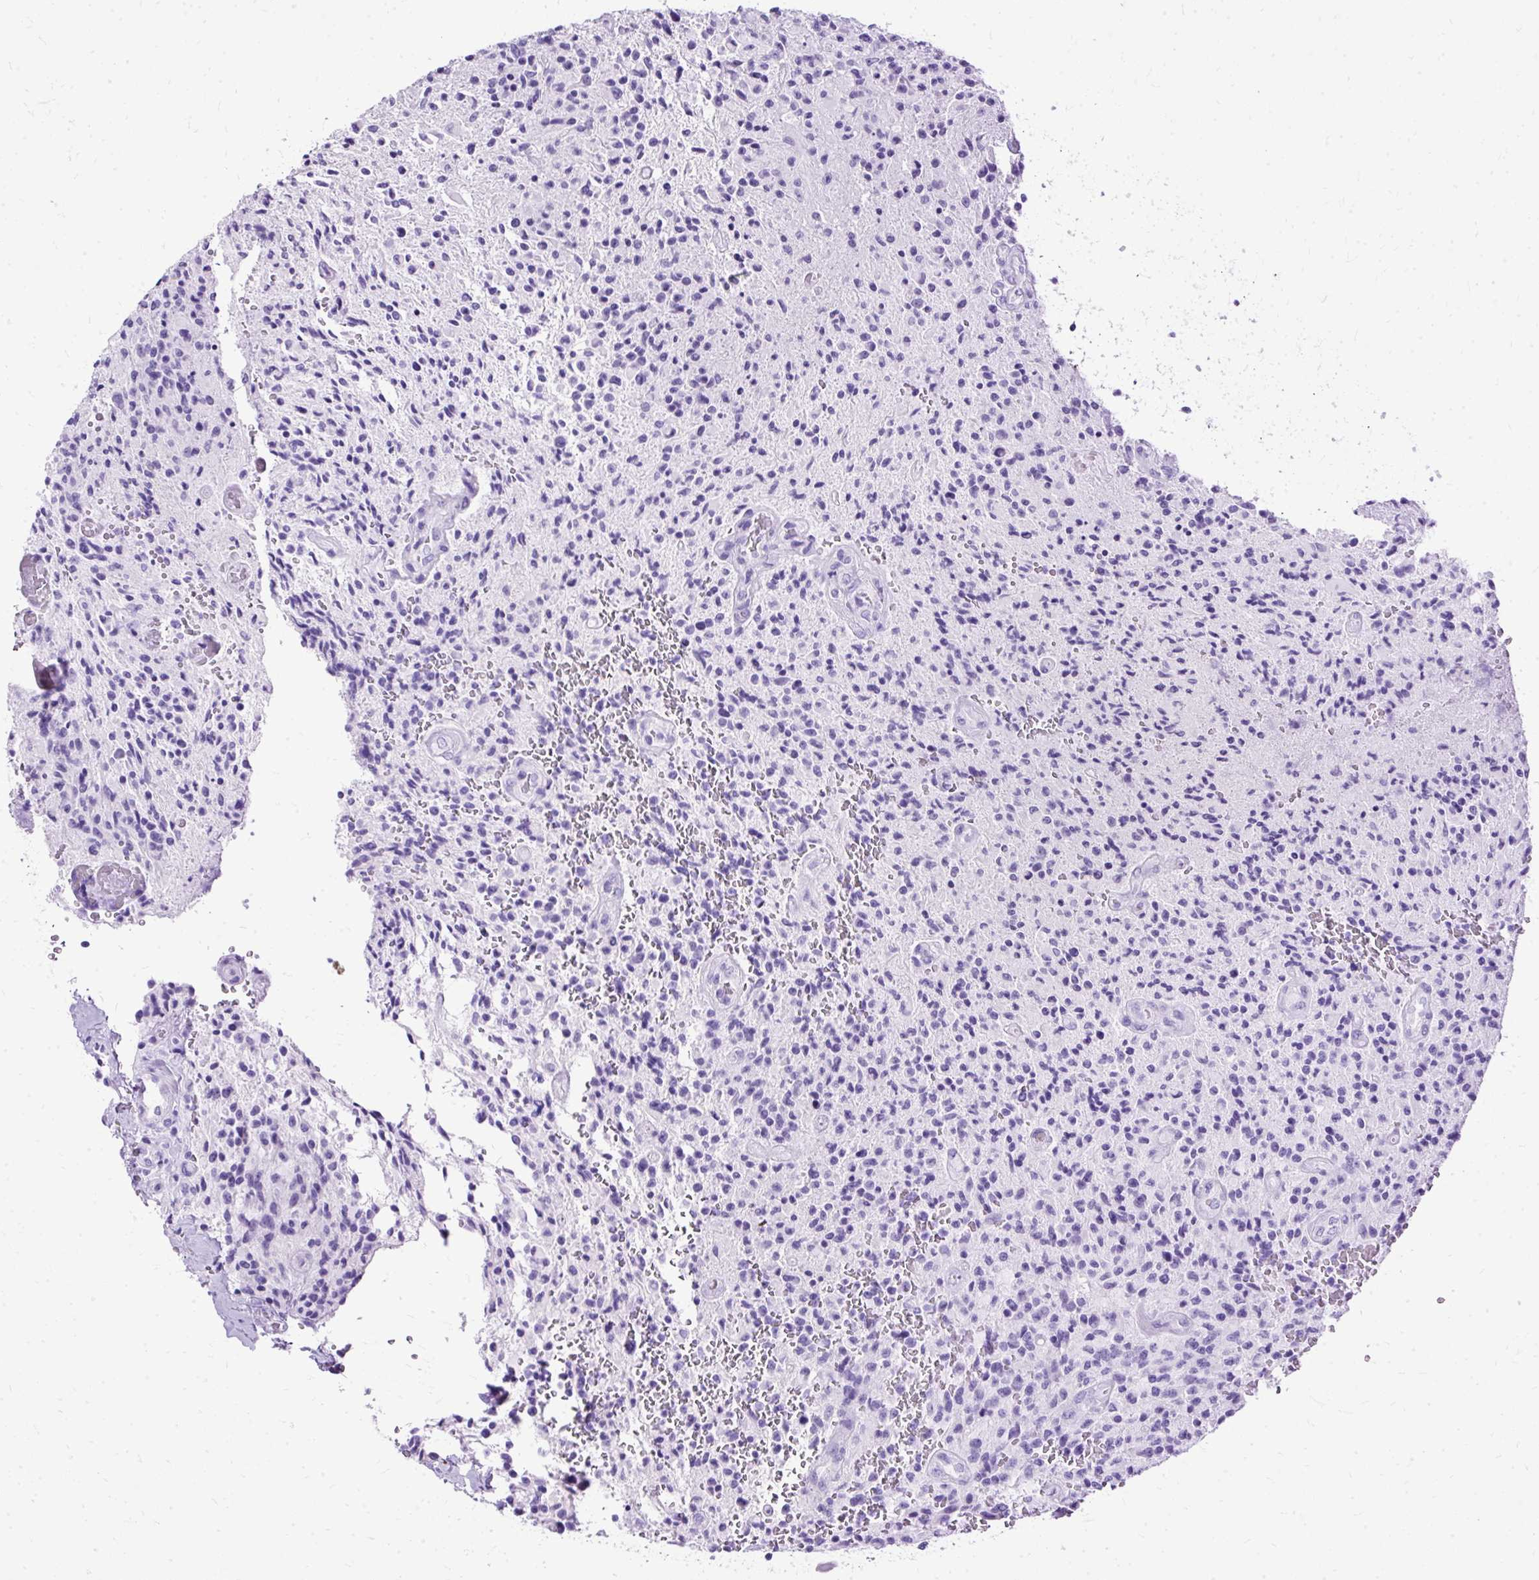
{"staining": {"intensity": "negative", "quantity": "none", "location": "none"}, "tissue": "glioma", "cell_type": "Tumor cells", "image_type": "cancer", "snomed": [{"axis": "morphology", "description": "Normal tissue, NOS"}, {"axis": "morphology", "description": "Glioma, malignant, High grade"}, {"axis": "topography", "description": "Cerebral cortex"}], "caption": "Human malignant glioma (high-grade) stained for a protein using IHC reveals no staining in tumor cells.", "gene": "SLC8A2", "patient": {"sex": "male", "age": 56}}